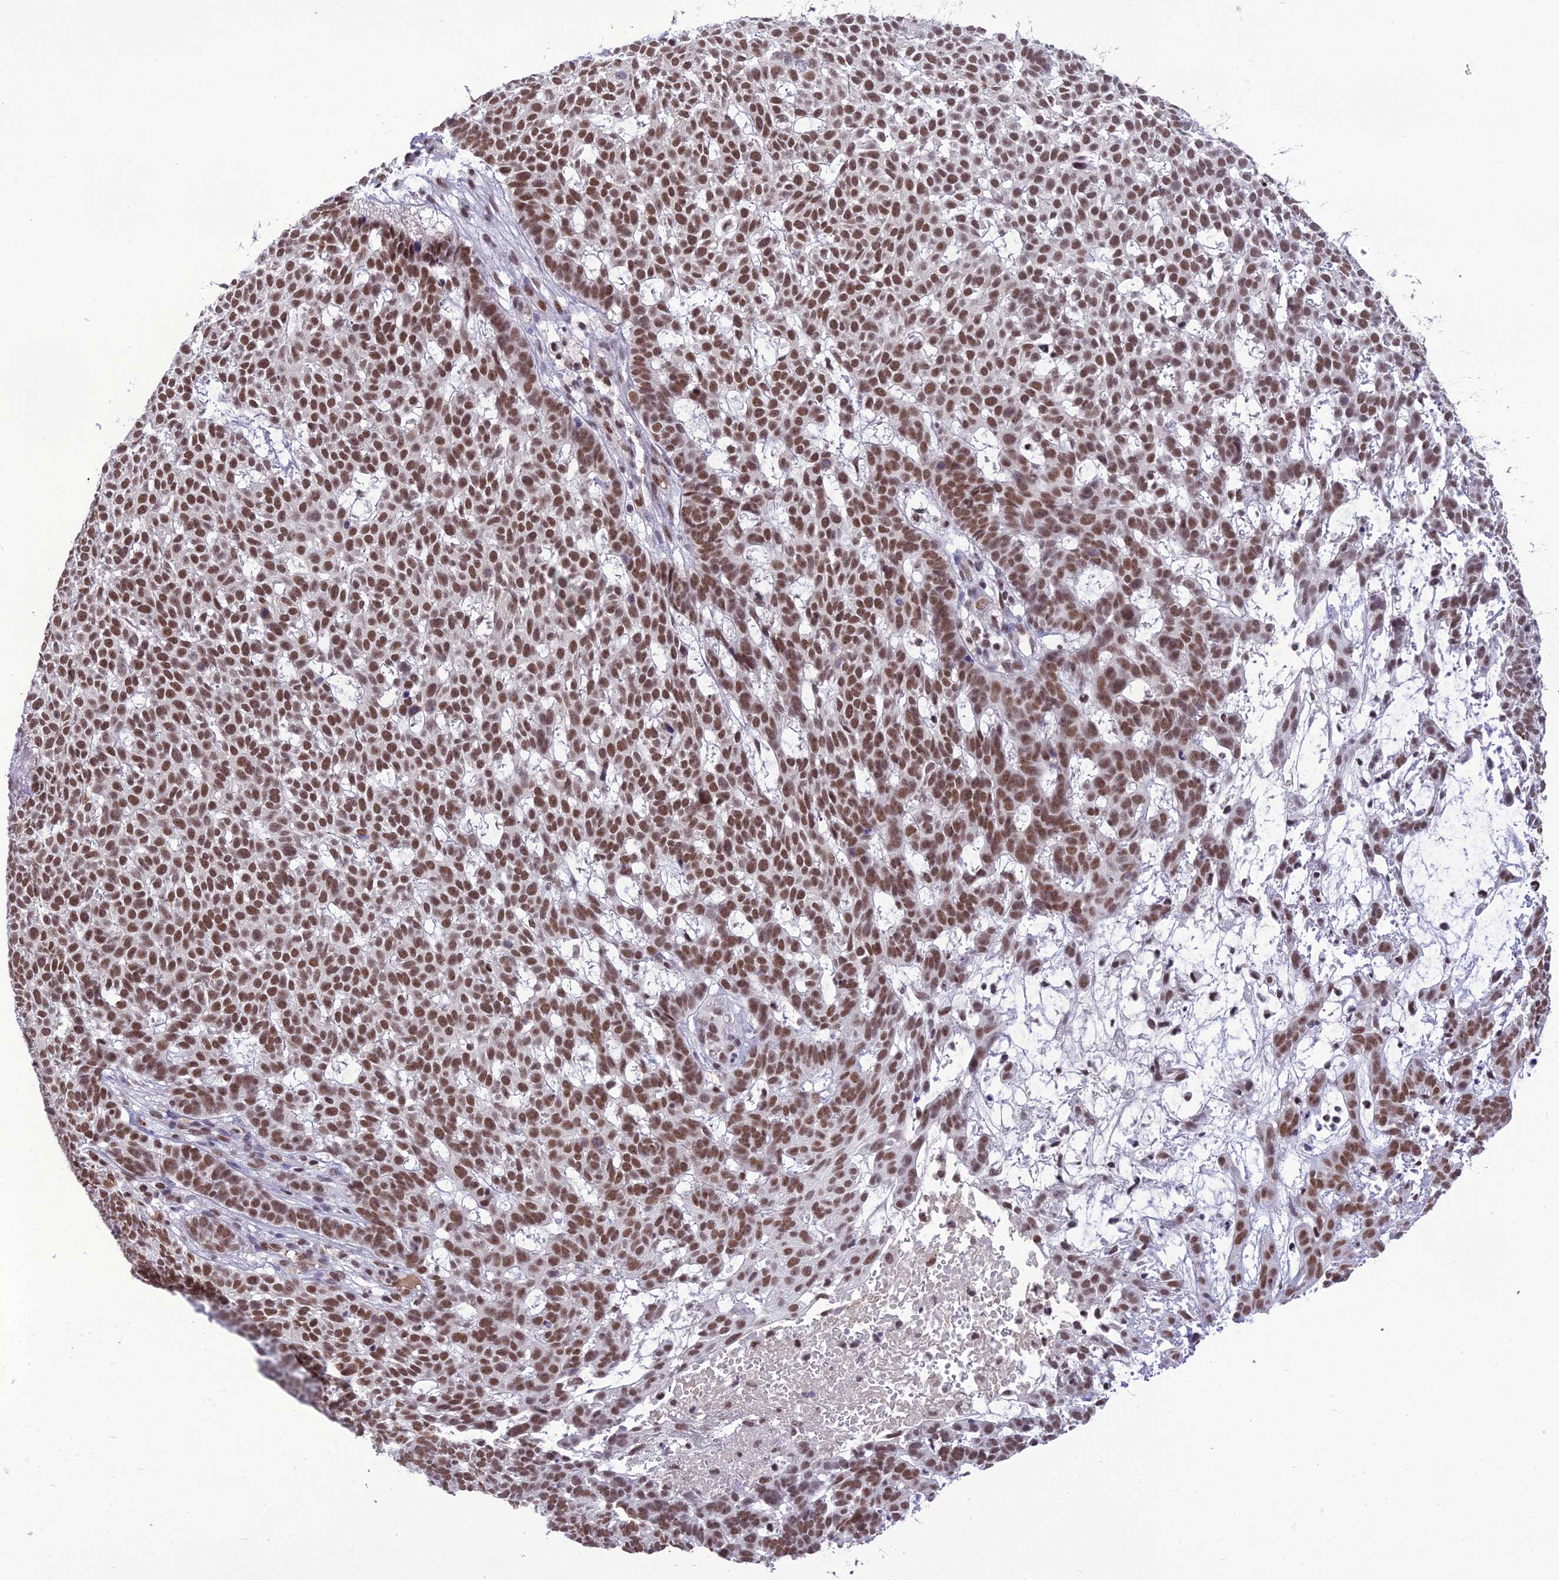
{"staining": {"intensity": "moderate", "quantity": ">75%", "location": "nuclear"}, "tissue": "skin cancer", "cell_type": "Tumor cells", "image_type": "cancer", "snomed": [{"axis": "morphology", "description": "Basal cell carcinoma"}, {"axis": "topography", "description": "Skin"}], "caption": "Brown immunohistochemical staining in human skin cancer (basal cell carcinoma) displays moderate nuclear staining in approximately >75% of tumor cells.", "gene": "SH3RF3", "patient": {"sex": "female", "age": 78}}